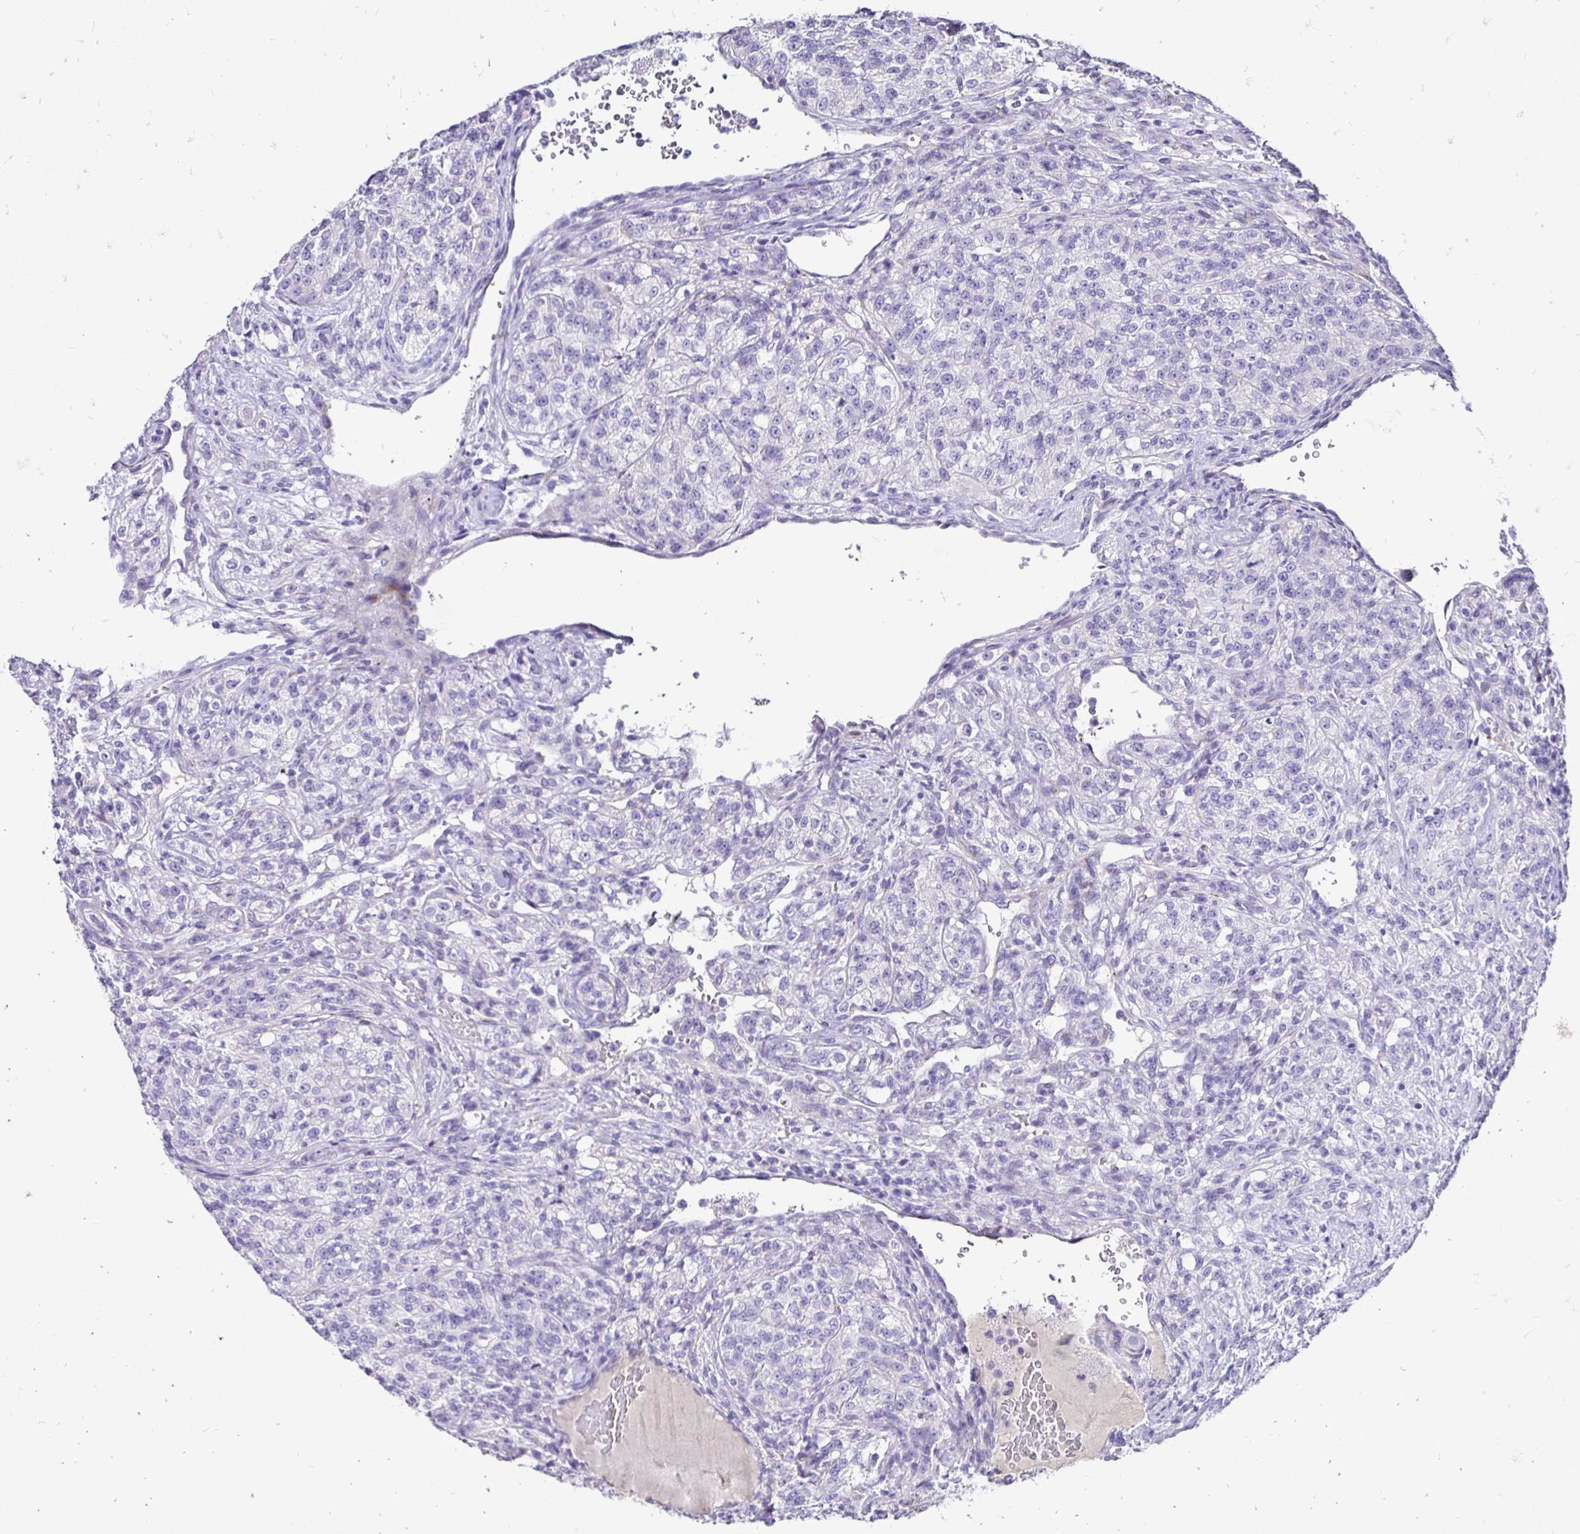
{"staining": {"intensity": "negative", "quantity": "none", "location": "none"}, "tissue": "renal cancer", "cell_type": "Tumor cells", "image_type": "cancer", "snomed": [{"axis": "morphology", "description": "Adenocarcinoma, NOS"}, {"axis": "topography", "description": "Kidney"}], "caption": "IHC photomicrograph of neoplastic tissue: renal adenocarcinoma stained with DAB exhibits no significant protein expression in tumor cells.", "gene": "TAF1D", "patient": {"sex": "female", "age": 63}}